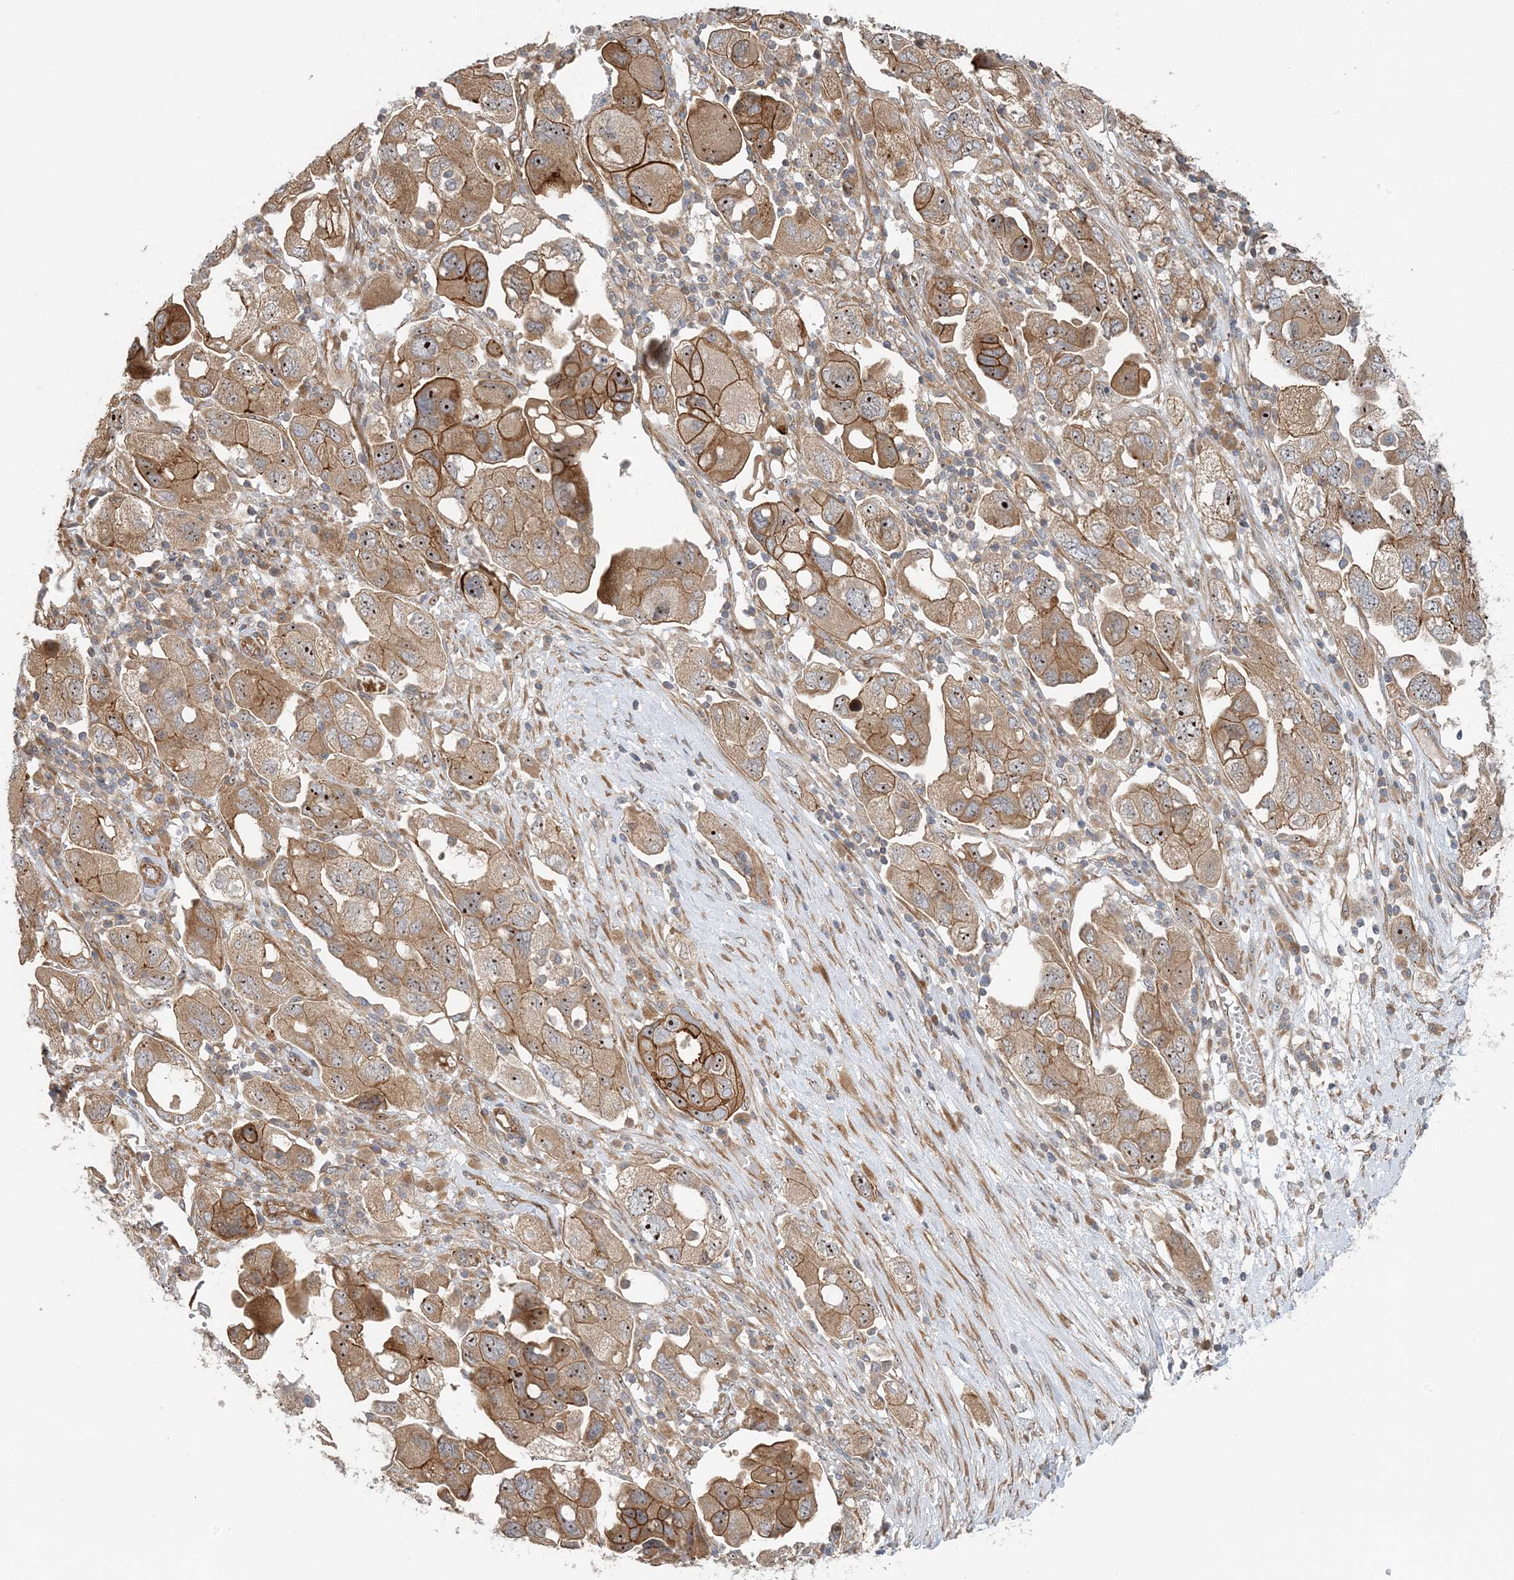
{"staining": {"intensity": "moderate", "quantity": ">75%", "location": "cytoplasmic/membranous,nuclear"}, "tissue": "ovarian cancer", "cell_type": "Tumor cells", "image_type": "cancer", "snomed": [{"axis": "morphology", "description": "Carcinoma, NOS"}, {"axis": "morphology", "description": "Cystadenocarcinoma, serous, NOS"}, {"axis": "topography", "description": "Ovary"}], "caption": "An image of ovarian cancer (carcinoma) stained for a protein shows moderate cytoplasmic/membranous and nuclear brown staining in tumor cells. (DAB = brown stain, brightfield microscopy at high magnification).", "gene": "MYL5", "patient": {"sex": "female", "age": 69}}